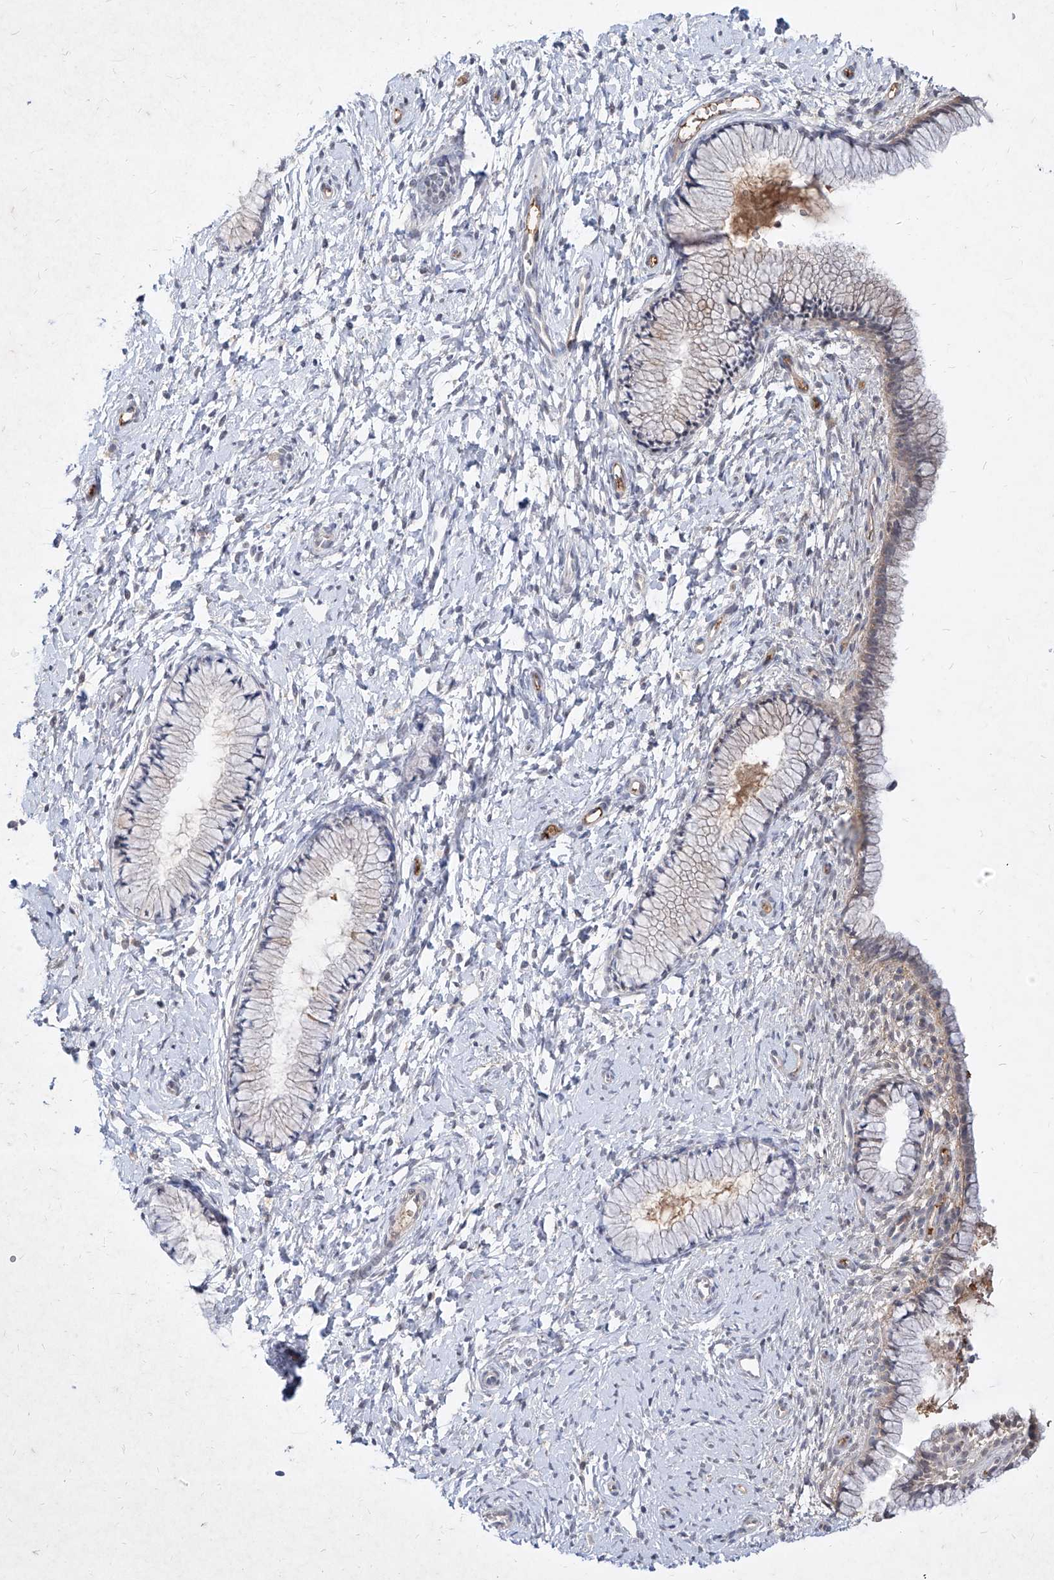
{"staining": {"intensity": "negative", "quantity": "none", "location": "none"}, "tissue": "cervix", "cell_type": "Glandular cells", "image_type": "normal", "snomed": [{"axis": "morphology", "description": "Normal tissue, NOS"}, {"axis": "topography", "description": "Cervix"}], "caption": "Image shows no protein expression in glandular cells of normal cervix.", "gene": "C4A", "patient": {"sex": "female", "age": 33}}